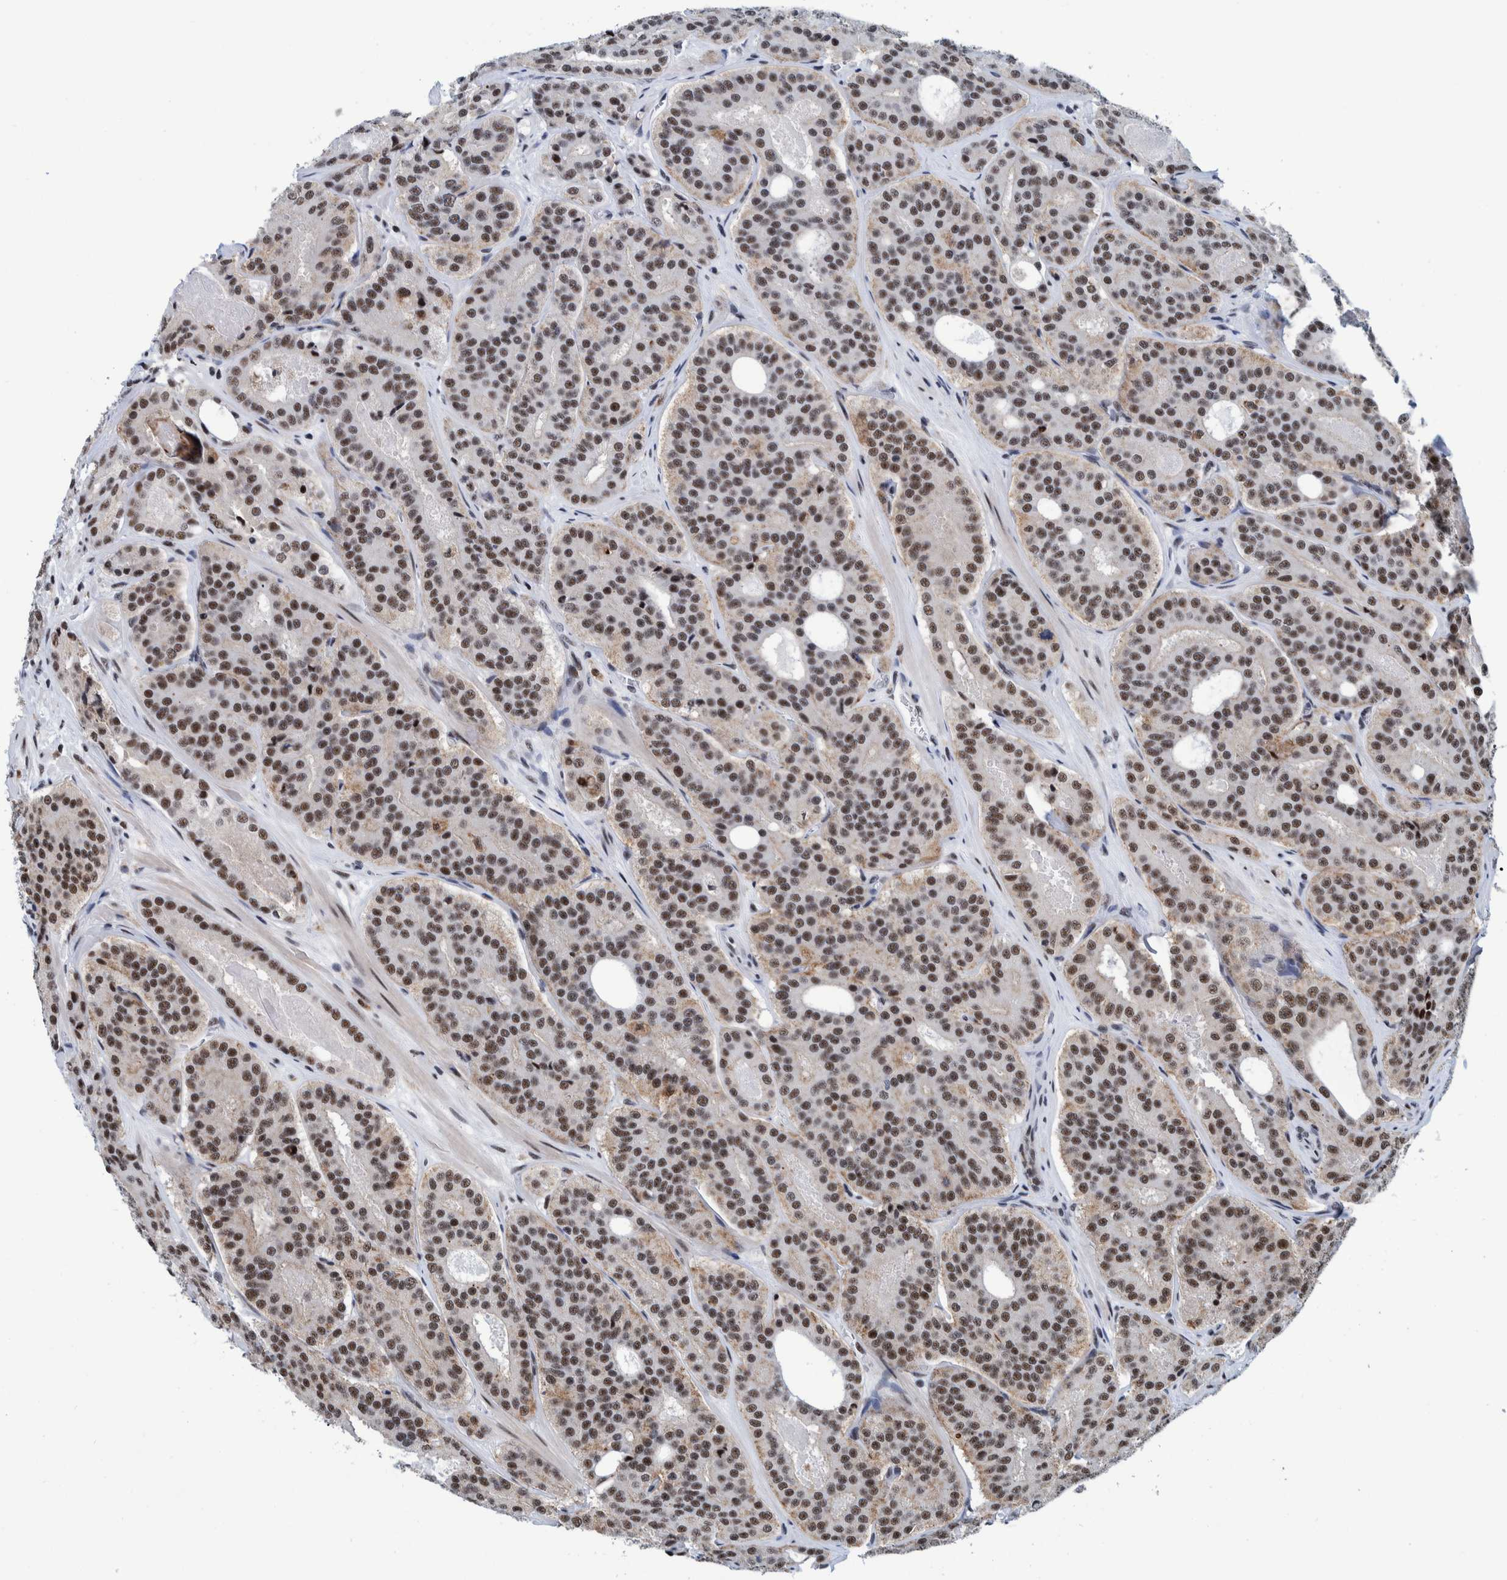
{"staining": {"intensity": "strong", "quantity": ">75%", "location": "nuclear"}, "tissue": "prostate cancer", "cell_type": "Tumor cells", "image_type": "cancer", "snomed": [{"axis": "morphology", "description": "Adenocarcinoma, High grade"}, {"axis": "topography", "description": "Prostate"}], "caption": "Strong nuclear expression is identified in approximately >75% of tumor cells in high-grade adenocarcinoma (prostate). The protein is shown in brown color, while the nuclei are stained blue.", "gene": "EFTUD2", "patient": {"sex": "male", "age": 60}}